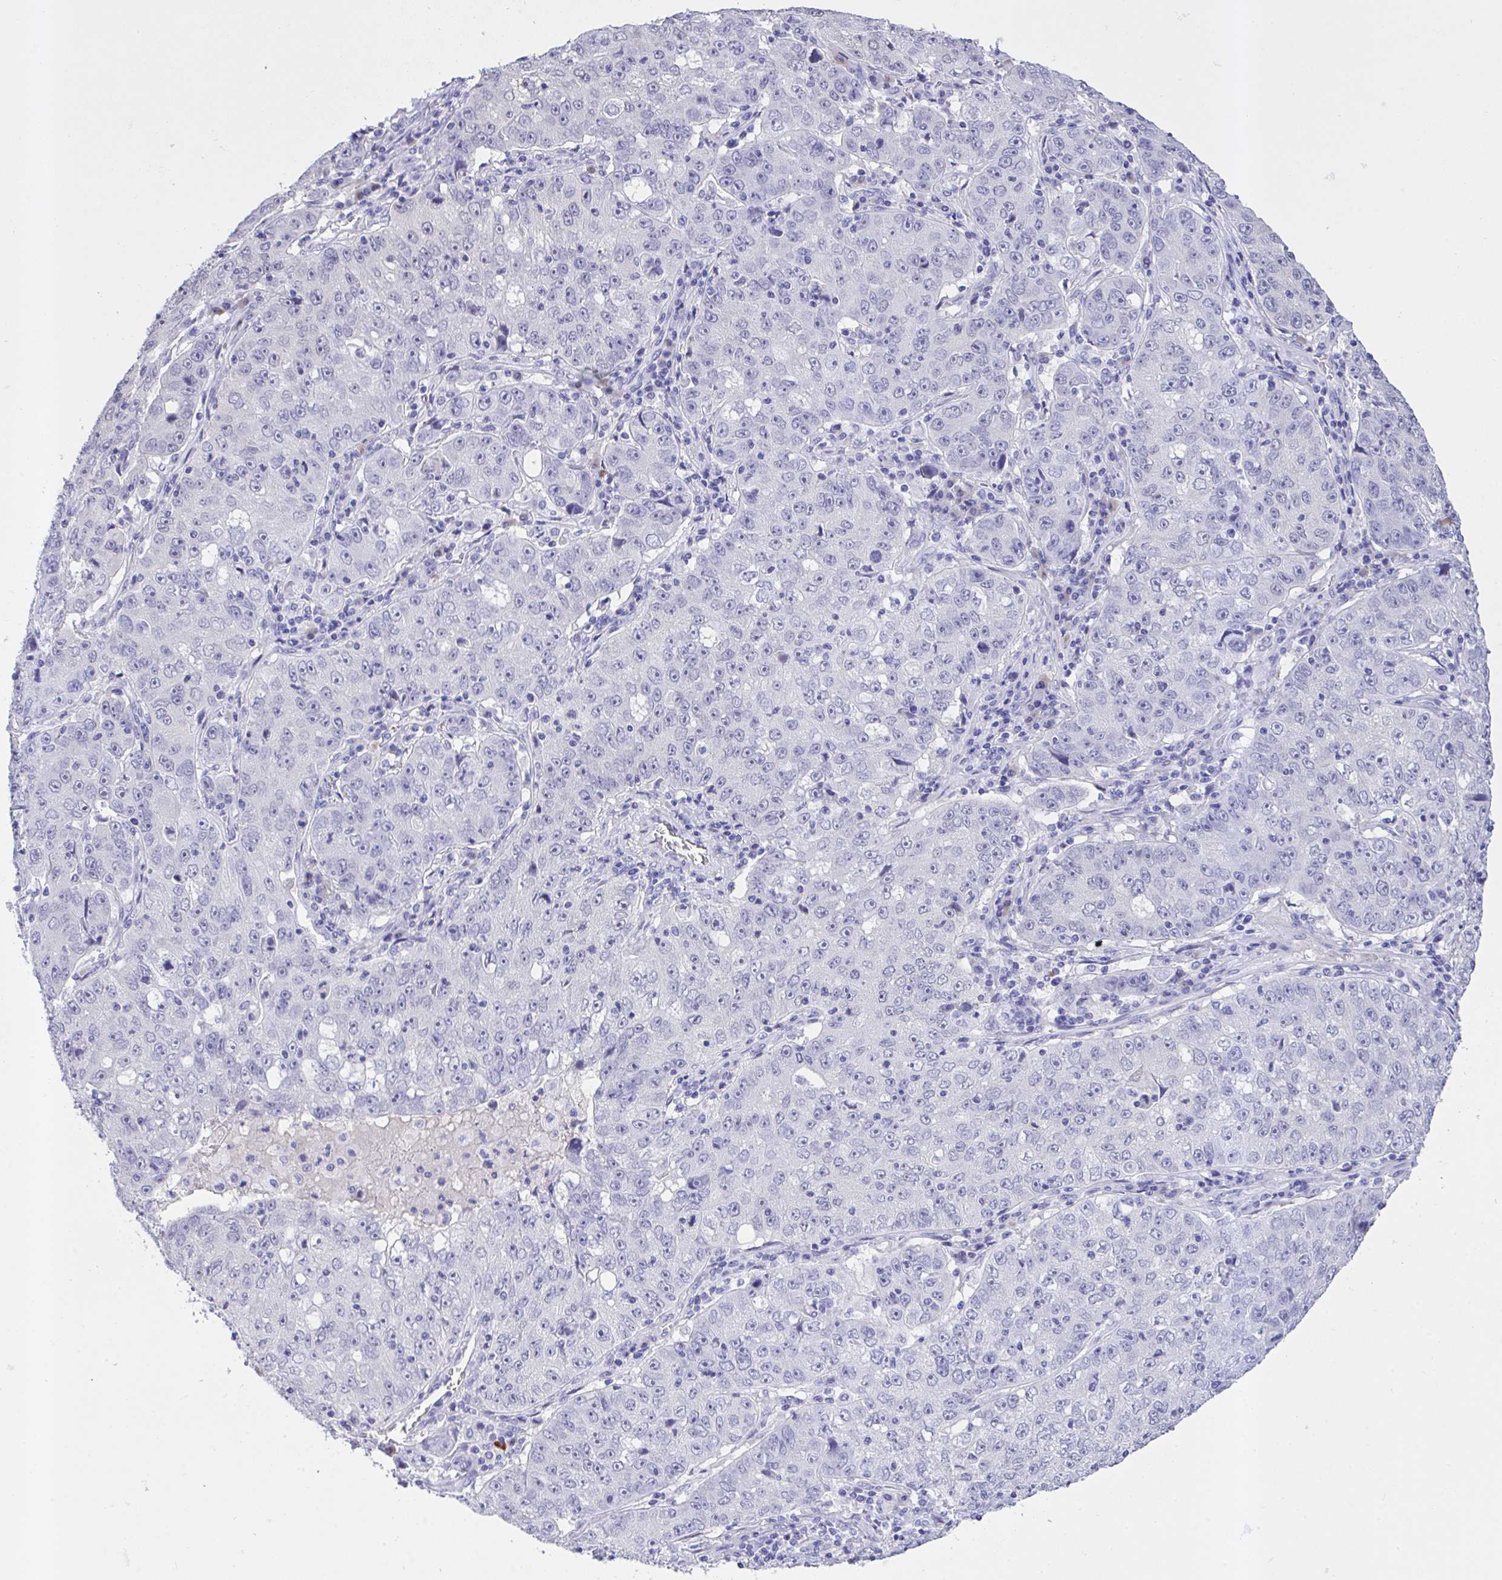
{"staining": {"intensity": "negative", "quantity": "none", "location": "none"}, "tissue": "lung cancer", "cell_type": "Tumor cells", "image_type": "cancer", "snomed": [{"axis": "morphology", "description": "Normal morphology"}, {"axis": "morphology", "description": "Adenocarcinoma, NOS"}, {"axis": "topography", "description": "Lymph node"}, {"axis": "topography", "description": "Lung"}], "caption": "Histopathology image shows no protein staining in tumor cells of lung cancer (adenocarcinoma) tissue.", "gene": "AKR1D1", "patient": {"sex": "female", "age": 57}}